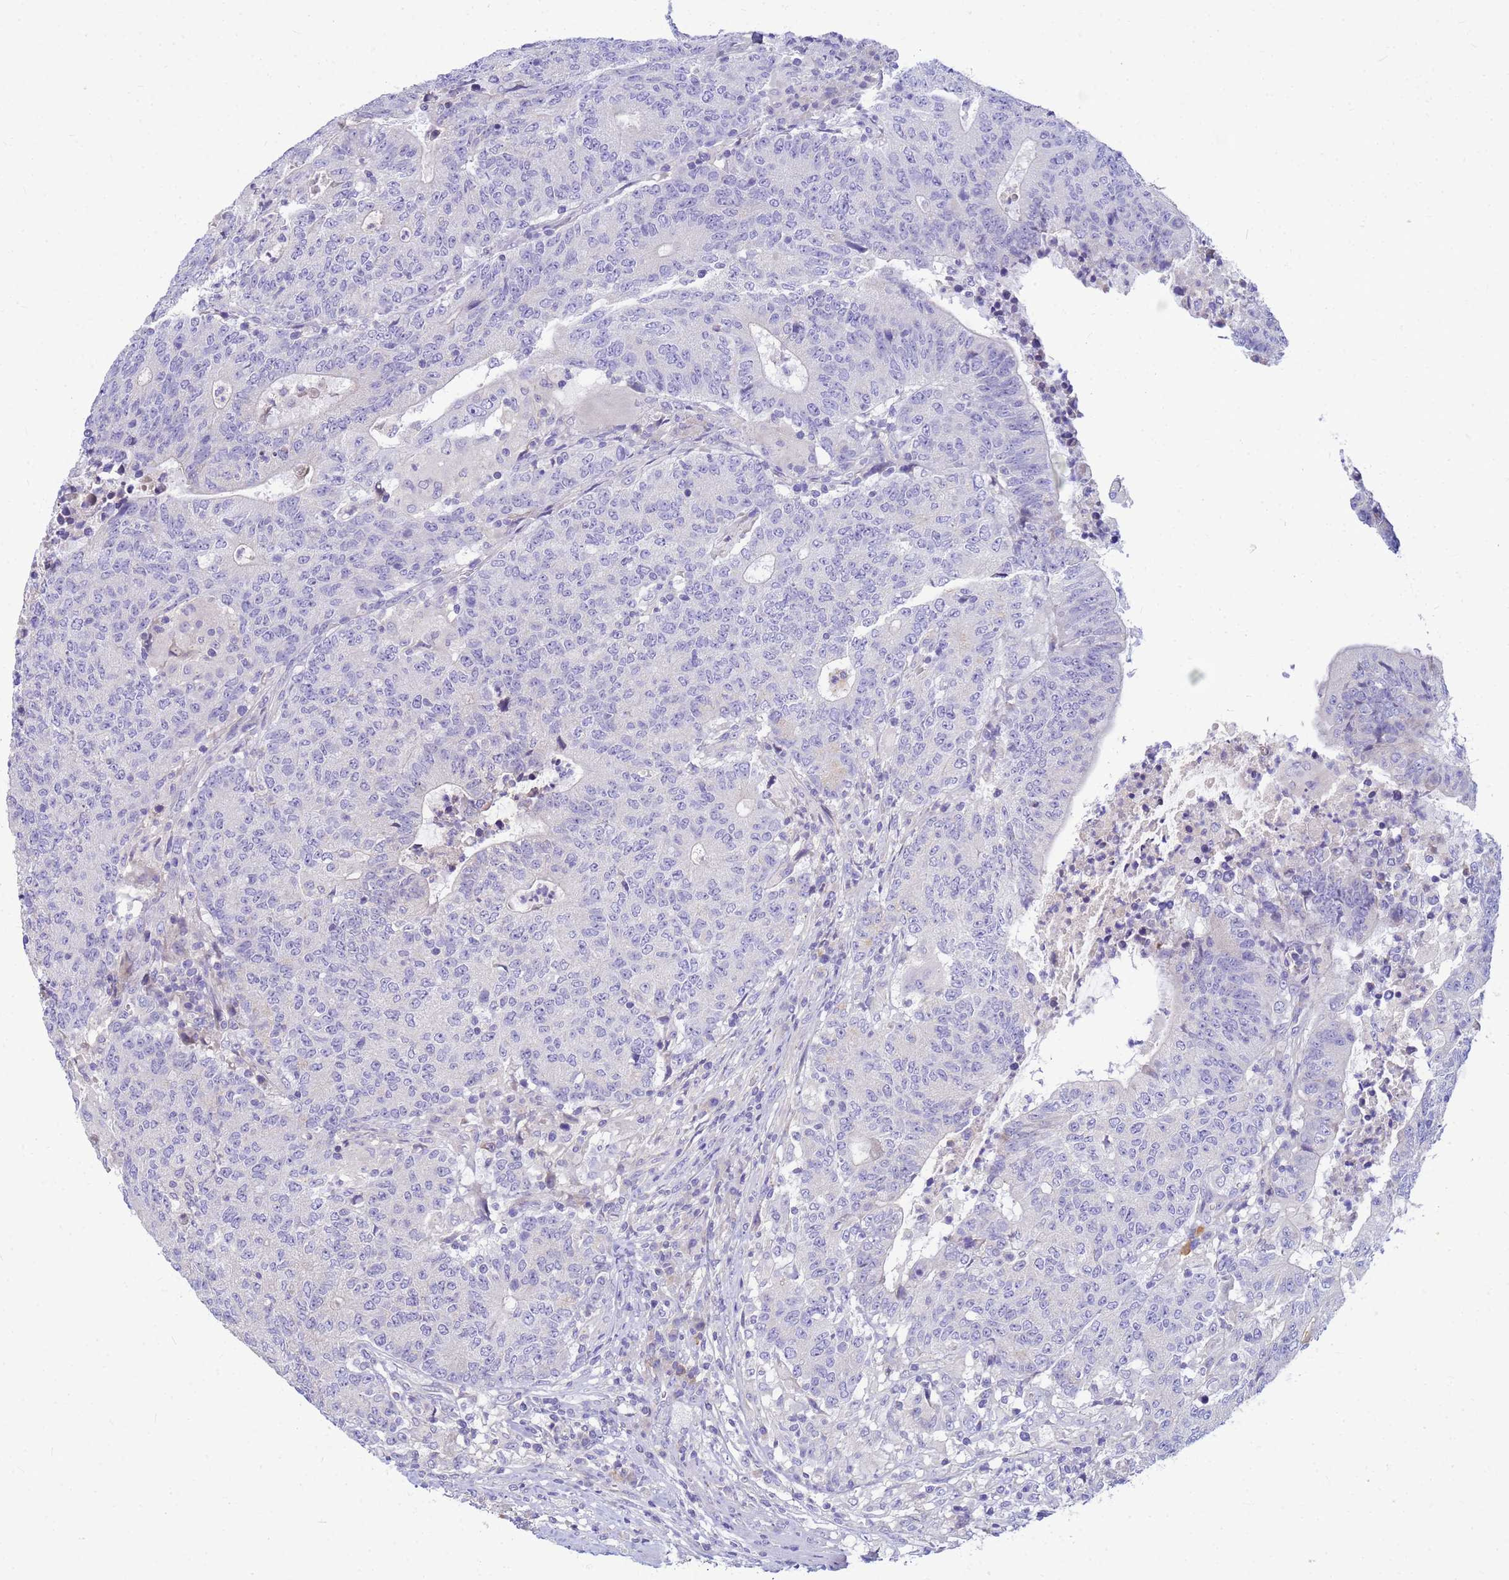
{"staining": {"intensity": "negative", "quantity": "none", "location": "none"}, "tissue": "colorectal cancer", "cell_type": "Tumor cells", "image_type": "cancer", "snomed": [{"axis": "morphology", "description": "Adenocarcinoma, NOS"}, {"axis": "topography", "description": "Colon"}], "caption": "Colorectal cancer (adenocarcinoma) was stained to show a protein in brown. There is no significant expression in tumor cells.", "gene": "DPRX", "patient": {"sex": "female", "age": 75}}